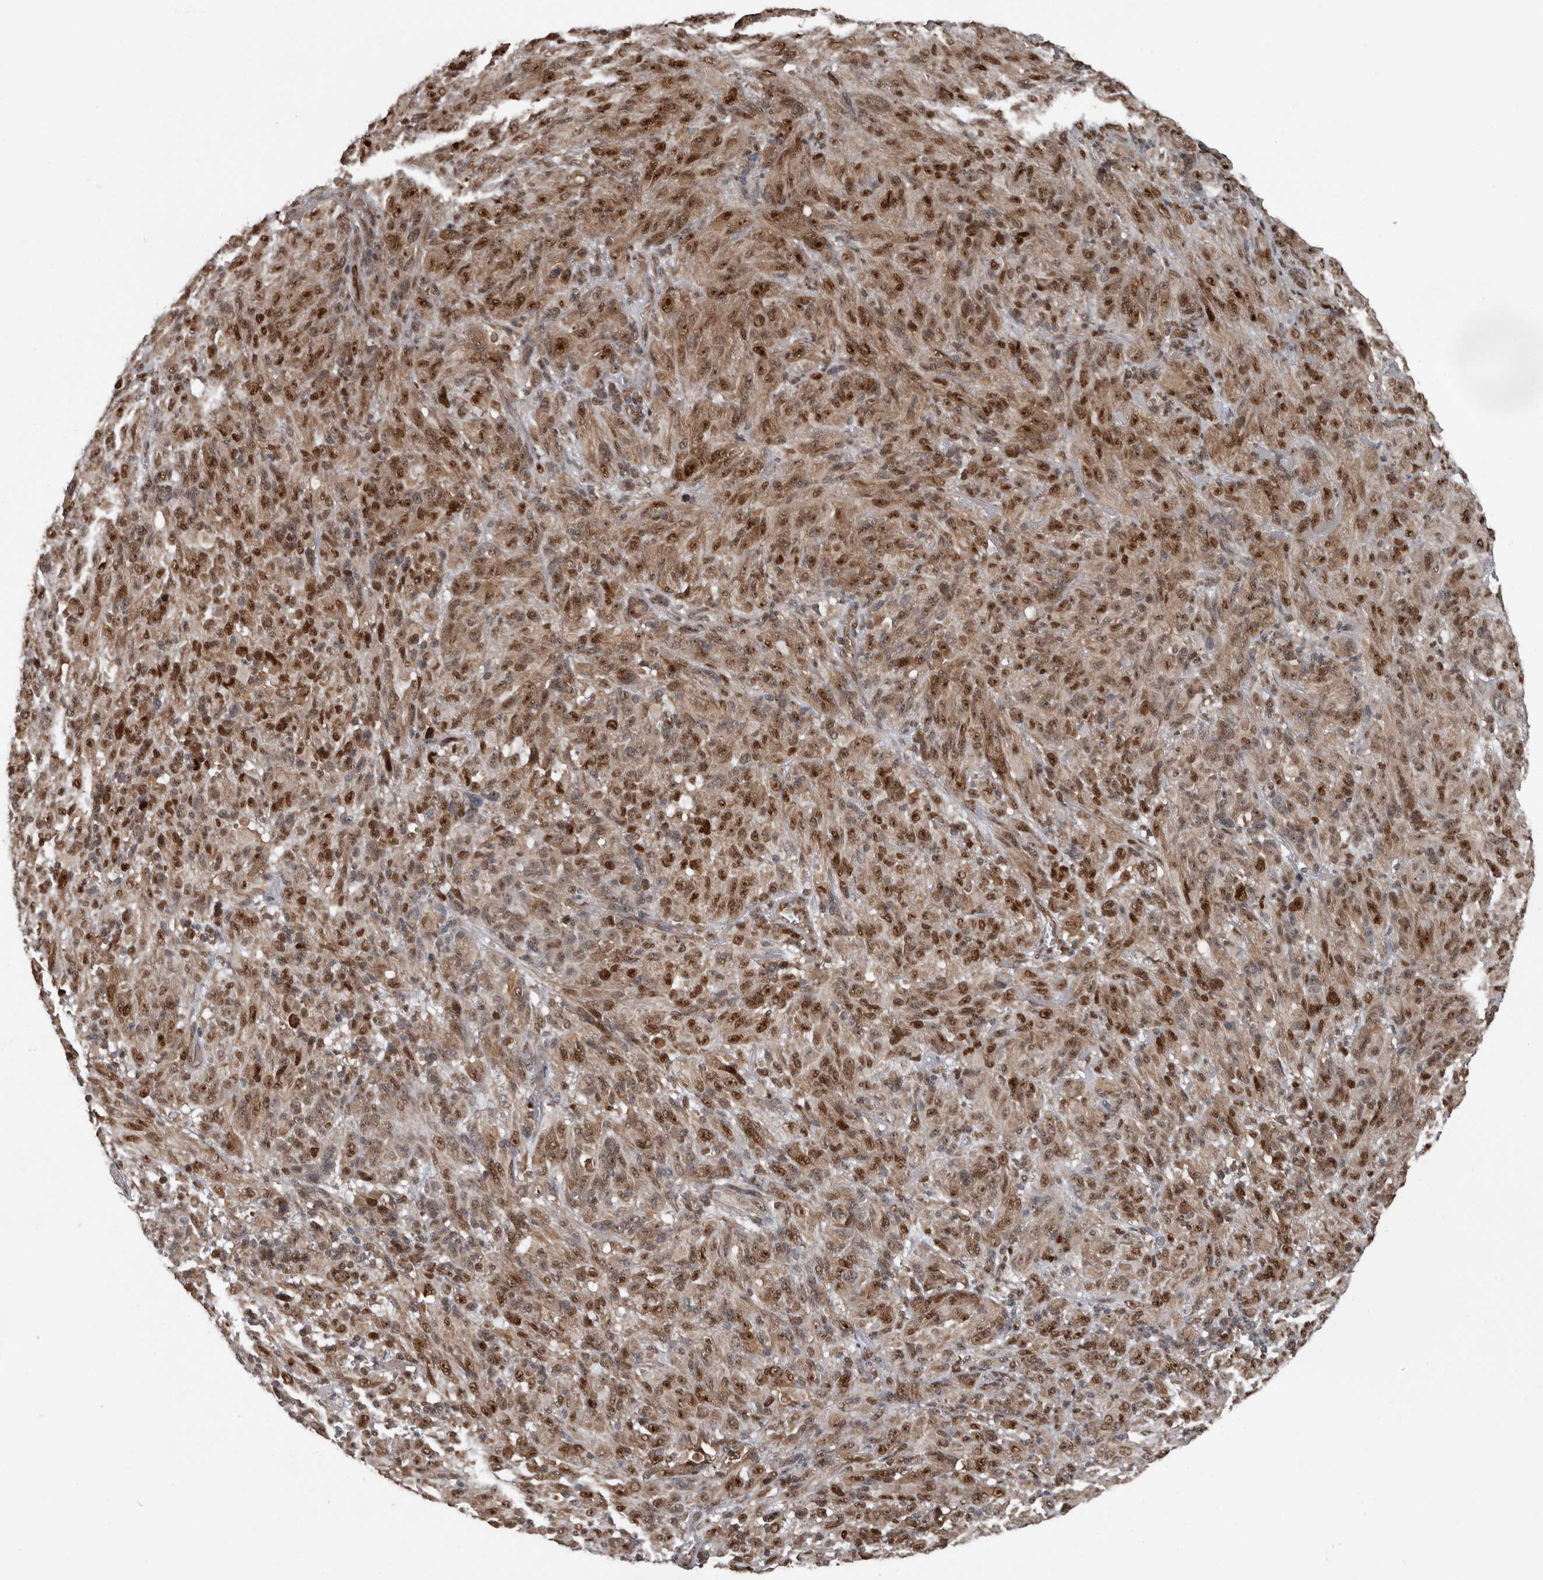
{"staining": {"intensity": "moderate", "quantity": ">75%", "location": "cytoplasmic/membranous,nuclear"}, "tissue": "melanoma", "cell_type": "Tumor cells", "image_type": "cancer", "snomed": [{"axis": "morphology", "description": "Malignant melanoma, NOS"}, {"axis": "topography", "description": "Skin of head"}], "caption": "Human malignant melanoma stained with a brown dye displays moderate cytoplasmic/membranous and nuclear positive positivity in about >75% of tumor cells.", "gene": "CHD1L", "patient": {"sex": "male", "age": 96}}